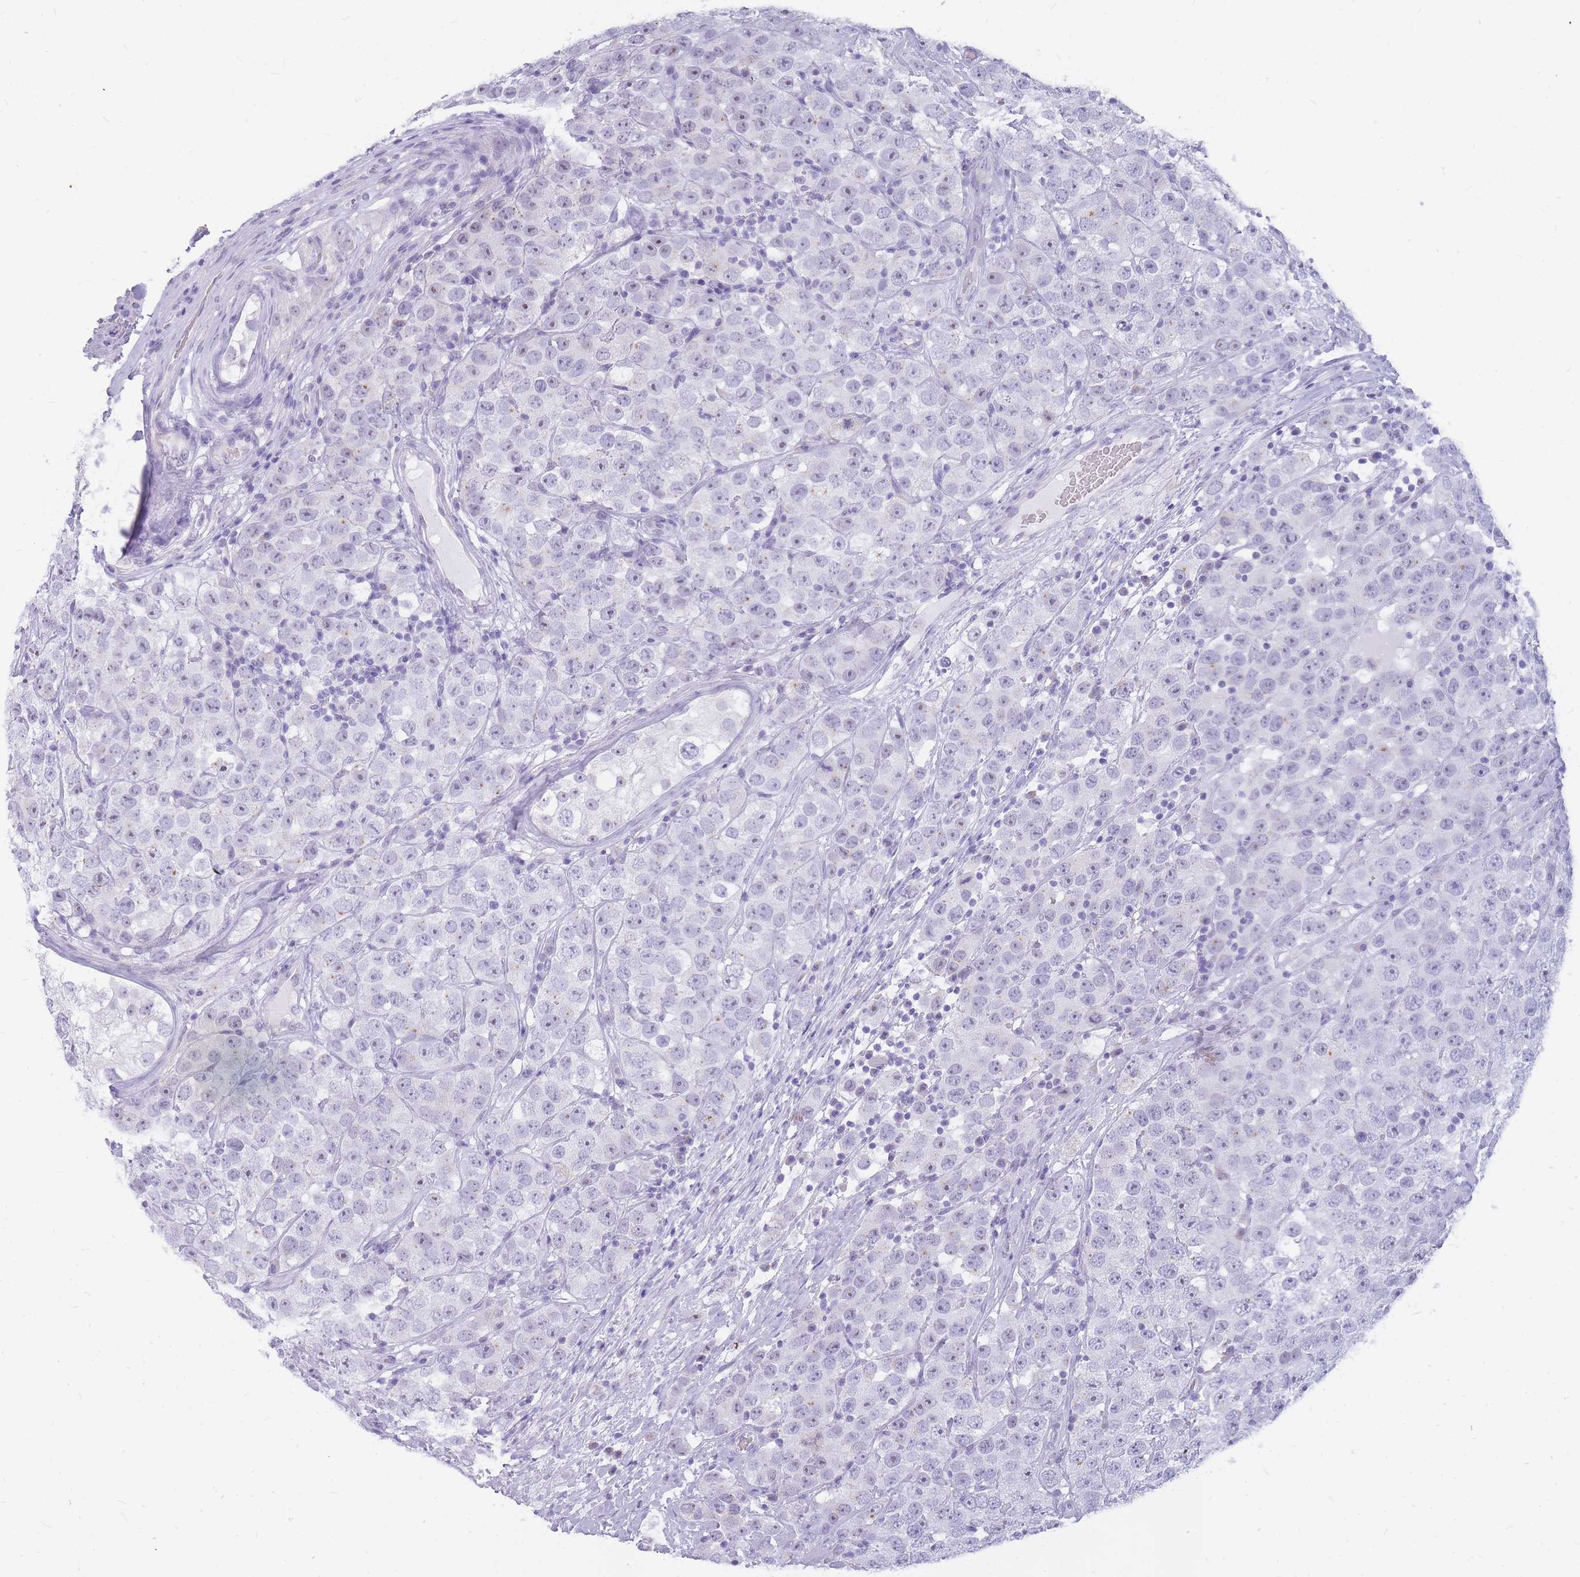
{"staining": {"intensity": "negative", "quantity": "none", "location": "none"}, "tissue": "testis cancer", "cell_type": "Tumor cells", "image_type": "cancer", "snomed": [{"axis": "morphology", "description": "Seminoma, NOS"}, {"axis": "topography", "description": "Testis"}], "caption": "This photomicrograph is of seminoma (testis) stained with IHC to label a protein in brown with the nuclei are counter-stained blue. There is no expression in tumor cells.", "gene": "INS", "patient": {"sex": "male", "age": 28}}